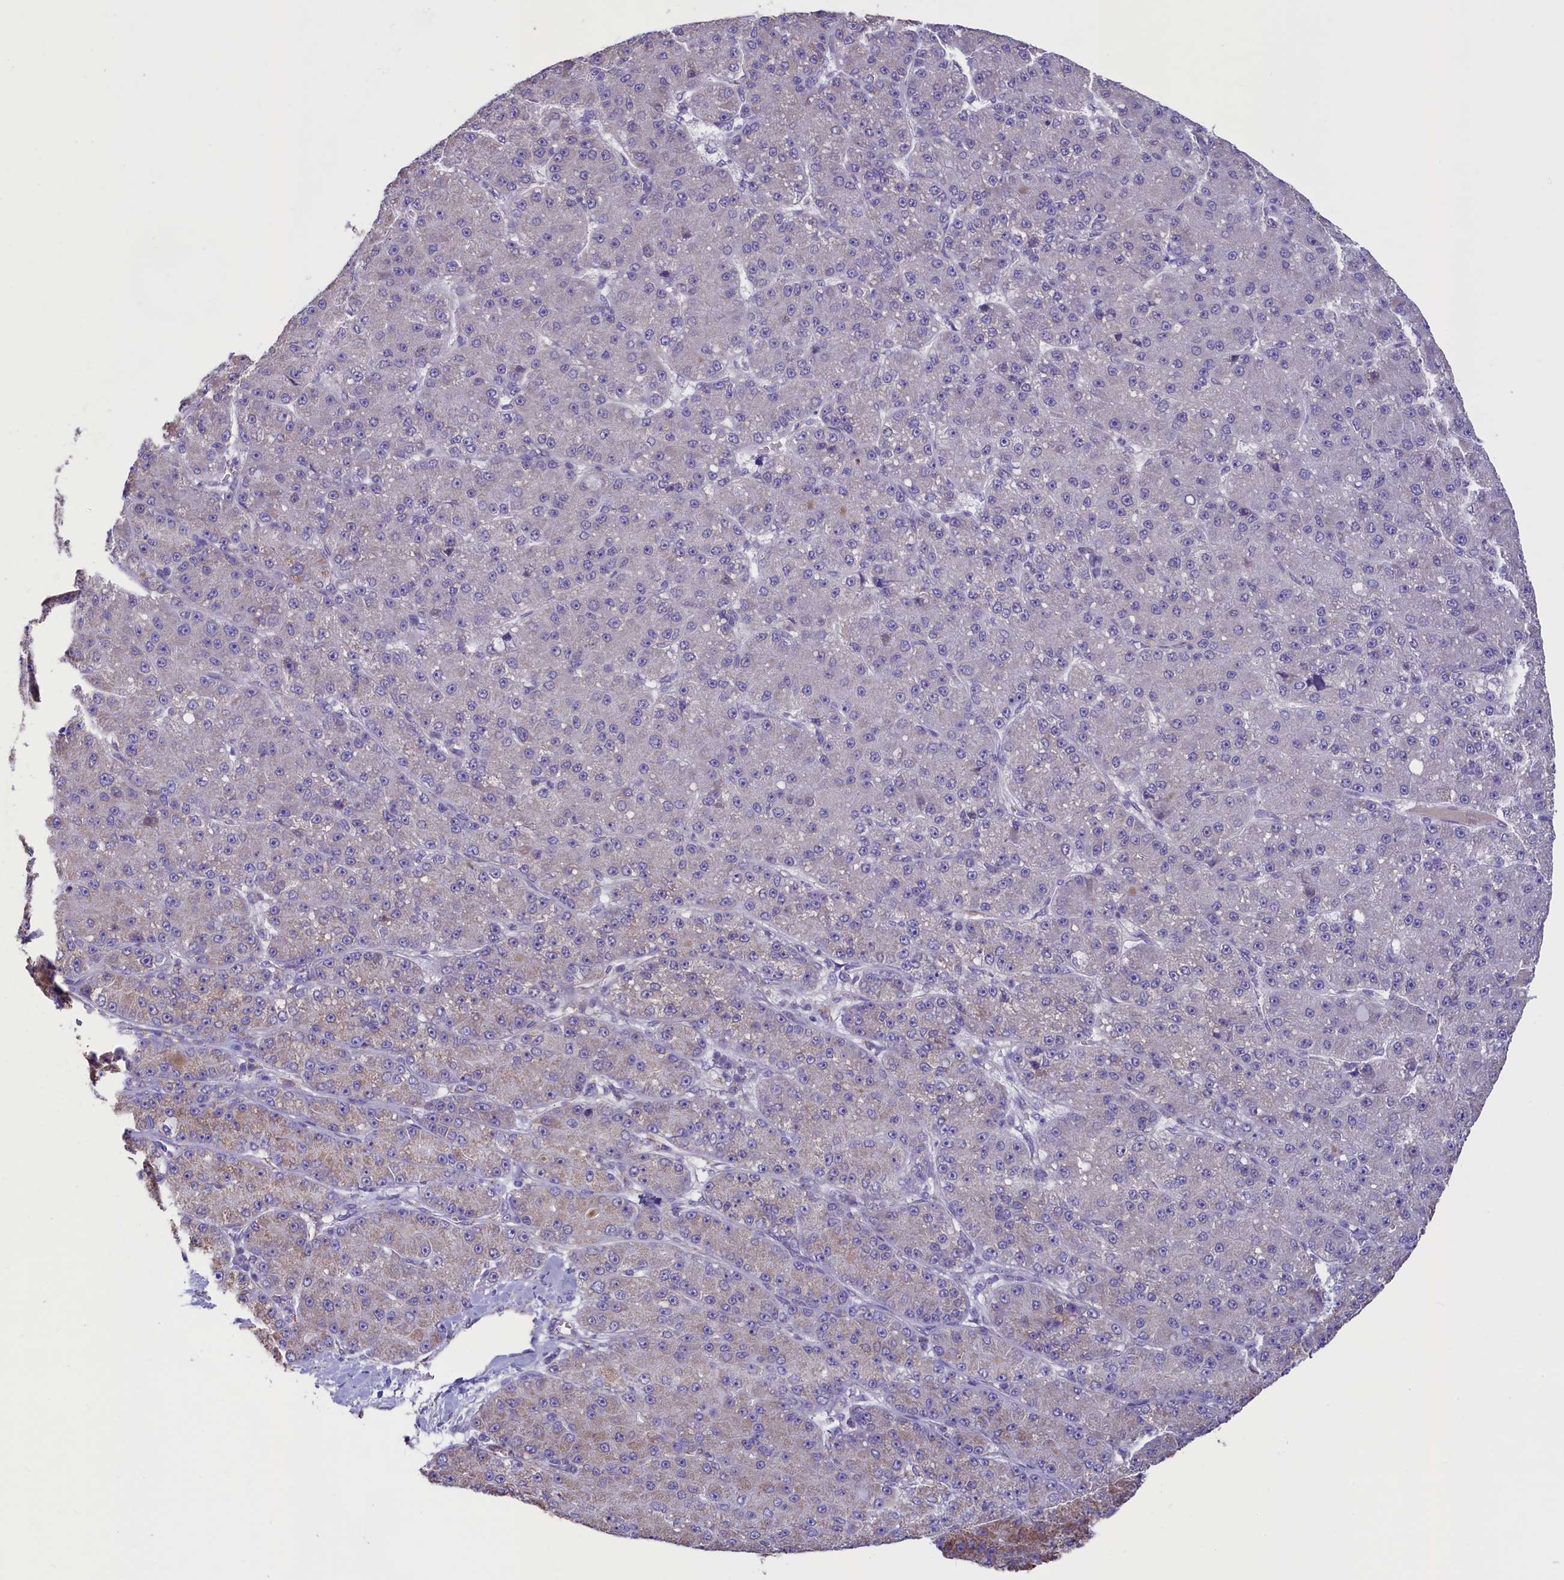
{"staining": {"intensity": "weak", "quantity": "<25%", "location": "cytoplasmic/membranous"}, "tissue": "liver cancer", "cell_type": "Tumor cells", "image_type": "cancer", "snomed": [{"axis": "morphology", "description": "Carcinoma, Hepatocellular, NOS"}, {"axis": "topography", "description": "Liver"}], "caption": "Liver cancer was stained to show a protein in brown. There is no significant expression in tumor cells.", "gene": "IDH3A", "patient": {"sex": "male", "age": 67}}